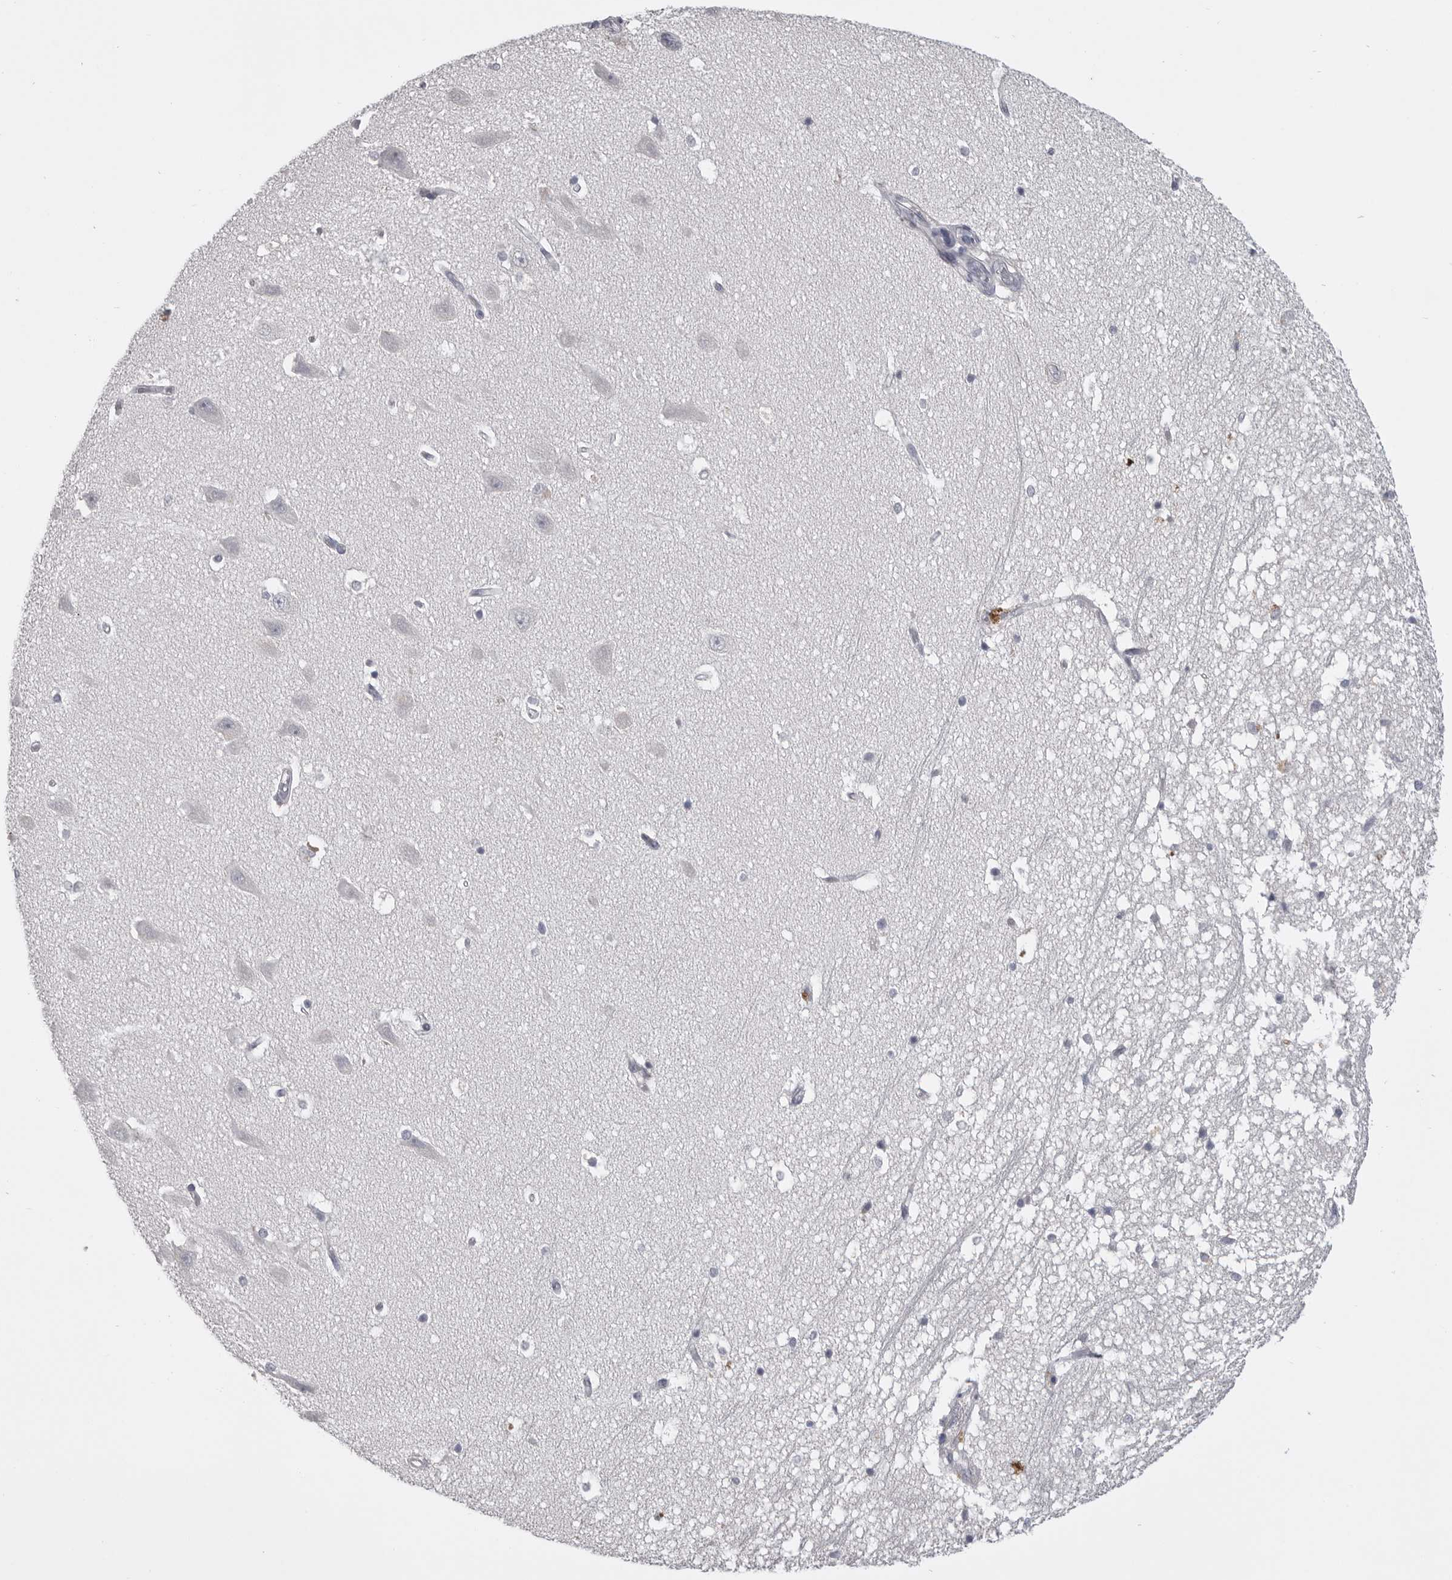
{"staining": {"intensity": "negative", "quantity": "none", "location": "none"}, "tissue": "hippocampus", "cell_type": "Glial cells", "image_type": "normal", "snomed": [{"axis": "morphology", "description": "Normal tissue, NOS"}, {"axis": "topography", "description": "Hippocampus"}], "caption": "Glial cells show no significant protein positivity in benign hippocampus. (DAB (3,3'-diaminobenzidine) IHC, high magnification).", "gene": "SERPING1", "patient": {"sex": "male", "age": 45}}